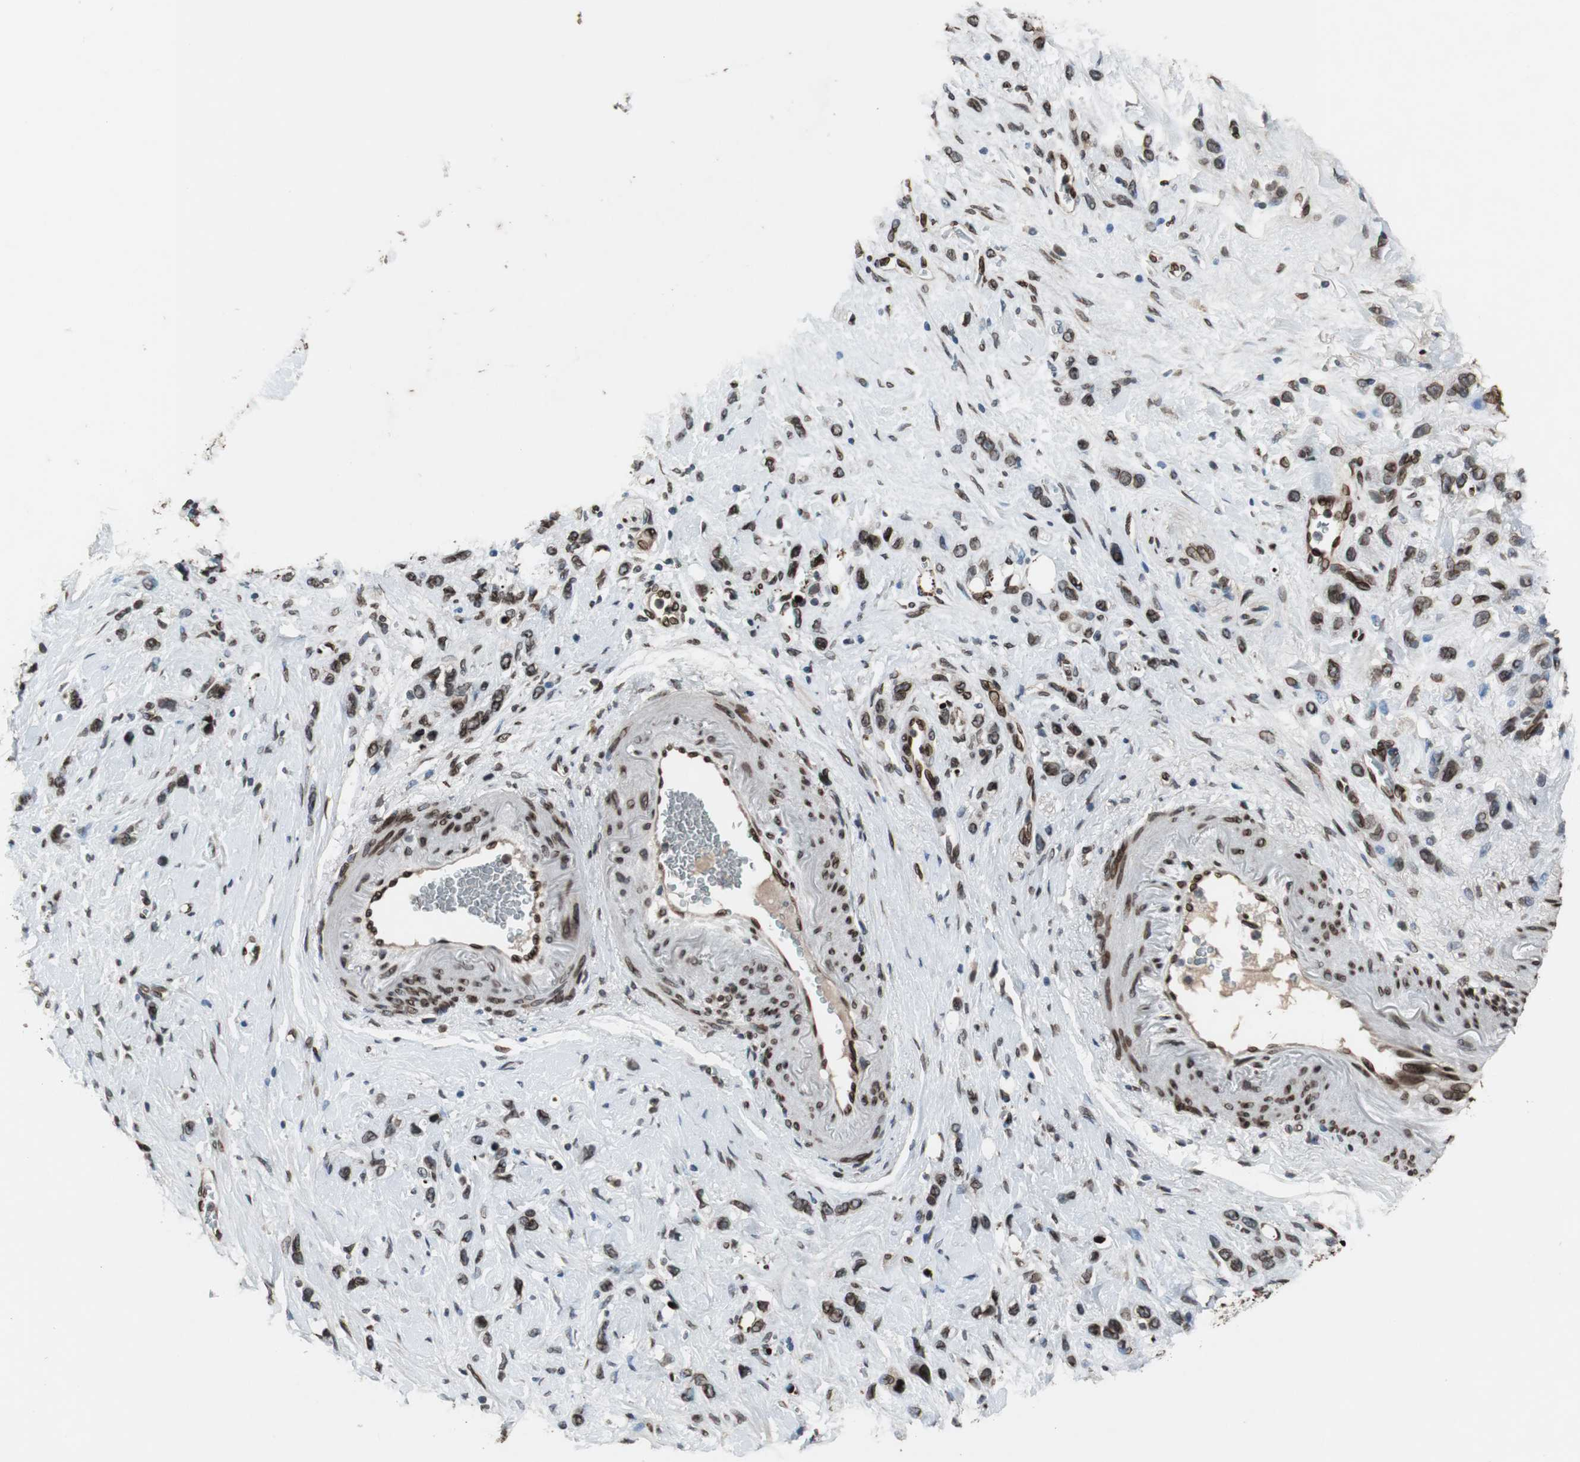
{"staining": {"intensity": "strong", "quantity": ">75%", "location": "cytoplasmic/membranous,nuclear"}, "tissue": "stomach cancer", "cell_type": "Tumor cells", "image_type": "cancer", "snomed": [{"axis": "morphology", "description": "Normal tissue, NOS"}, {"axis": "morphology", "description": "Adenocarcinoma, NOS"}, {"axis": "morphology", "description": "Adenocarcinoma, High grade"}, {"axis": "topography", "description": "Stomach, upper"}, {"axis": "topography", "description": "Stomach"}], "caption": "The histopathology image shows staining of stomach cancer (adenocarcinoma), revealing strong cytoplasmic/membranous and nuclear protein staining (brown color) within tumor cells. (DAB IHC with brightfield microscopy, high magnification).", "gene": "LMNA", "patient": {"sex": "female", "age": 65}}